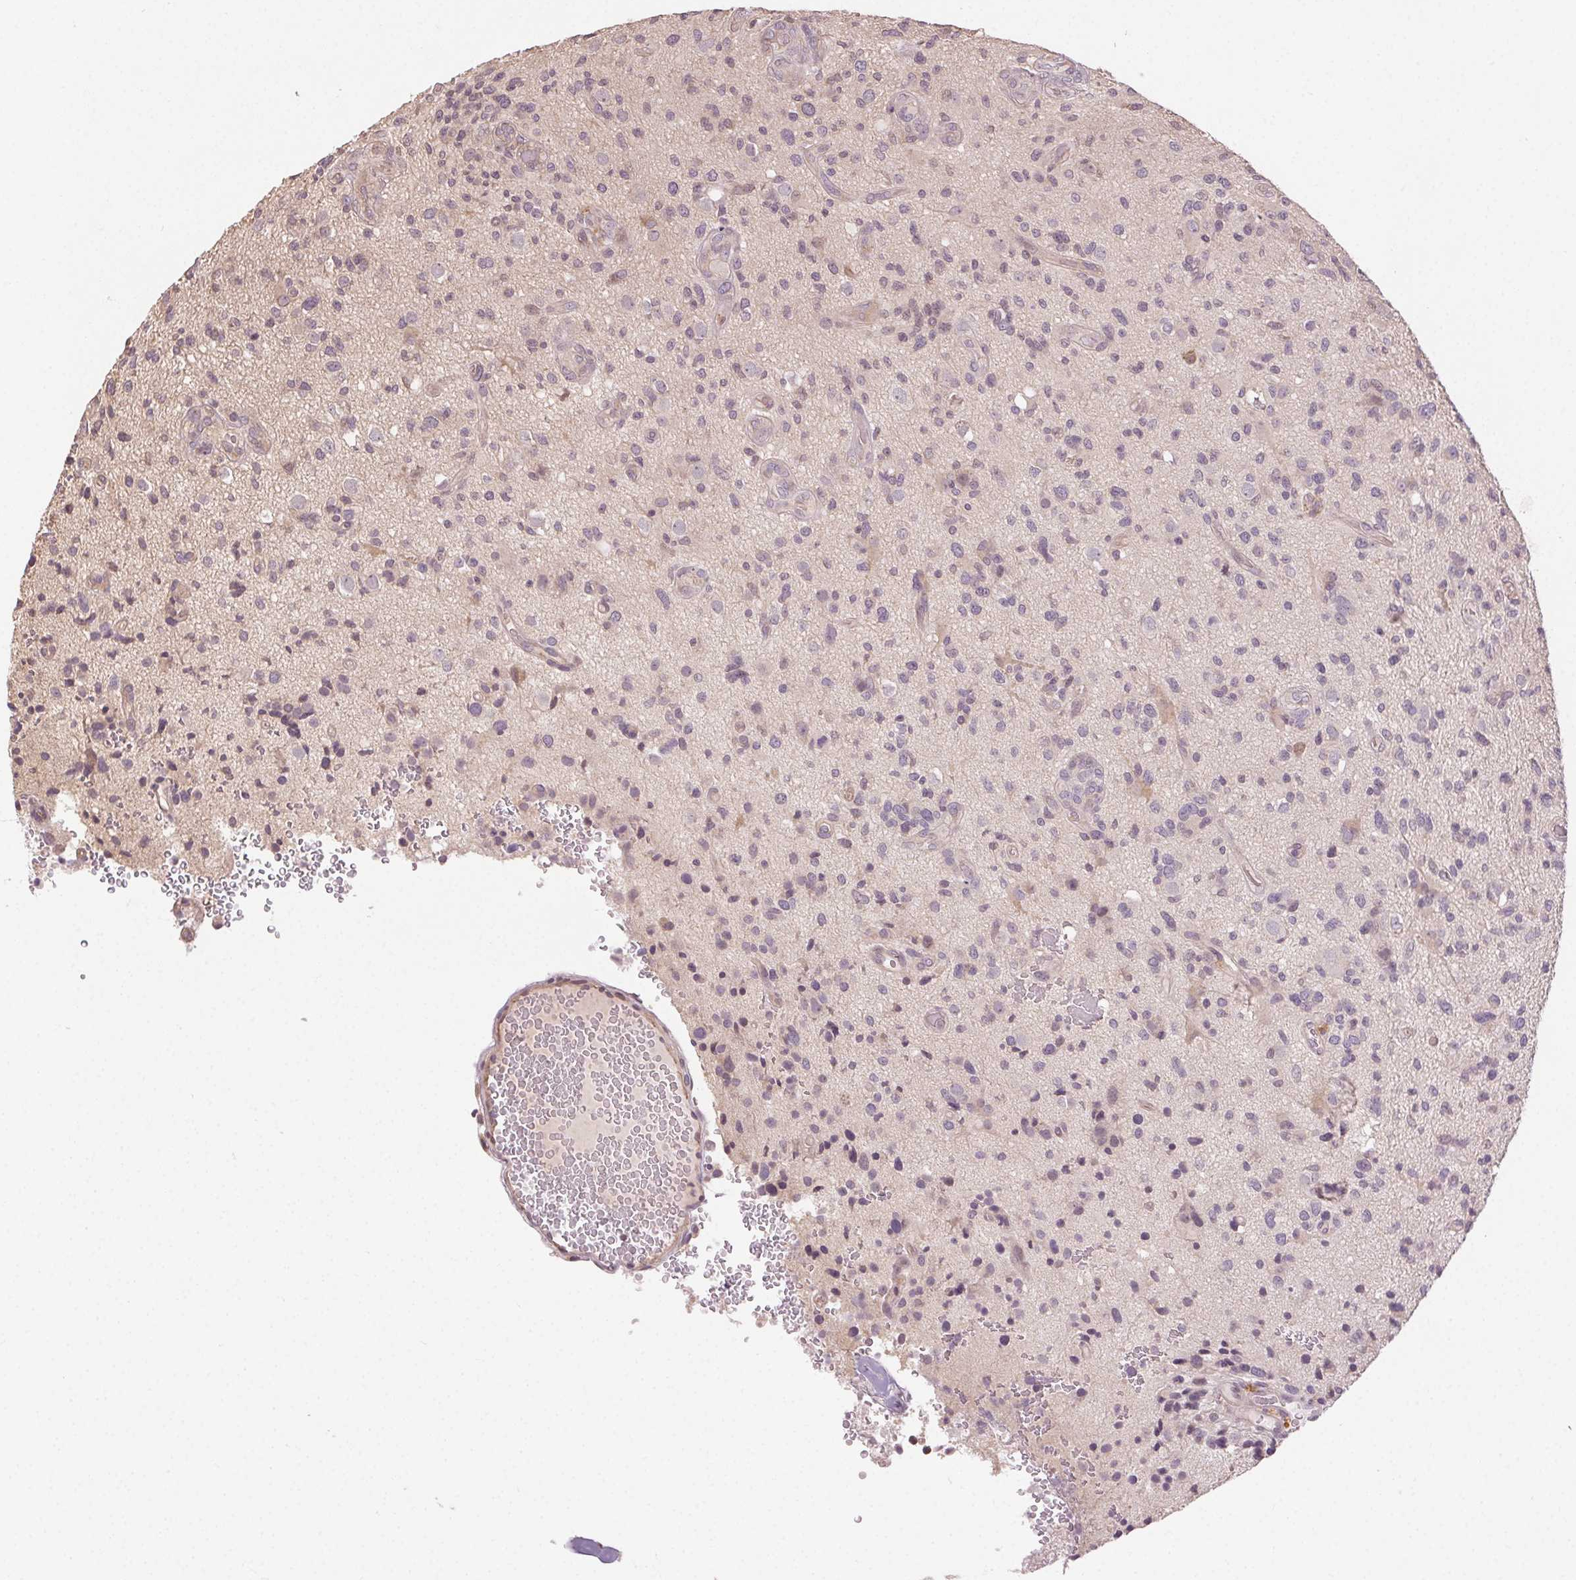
{"staining": {"intensity": "negative", "quantity": "none", "location": "none"}, "tissue": "glioma", "cell_type": "Tumor cells", "image_type": "cancer", "snomed": [{"axis": "morphology", "description": "Glioma, malignant, High grade"}, {"axis": "topography", "description": "Brain"}], "caption": "A micrograph of malignant high-grade glioma stained for a protein shows no brown staining in tumor cells.", "gene": "ATP1B3", "patient": {"sex": "male", "age": 47}}